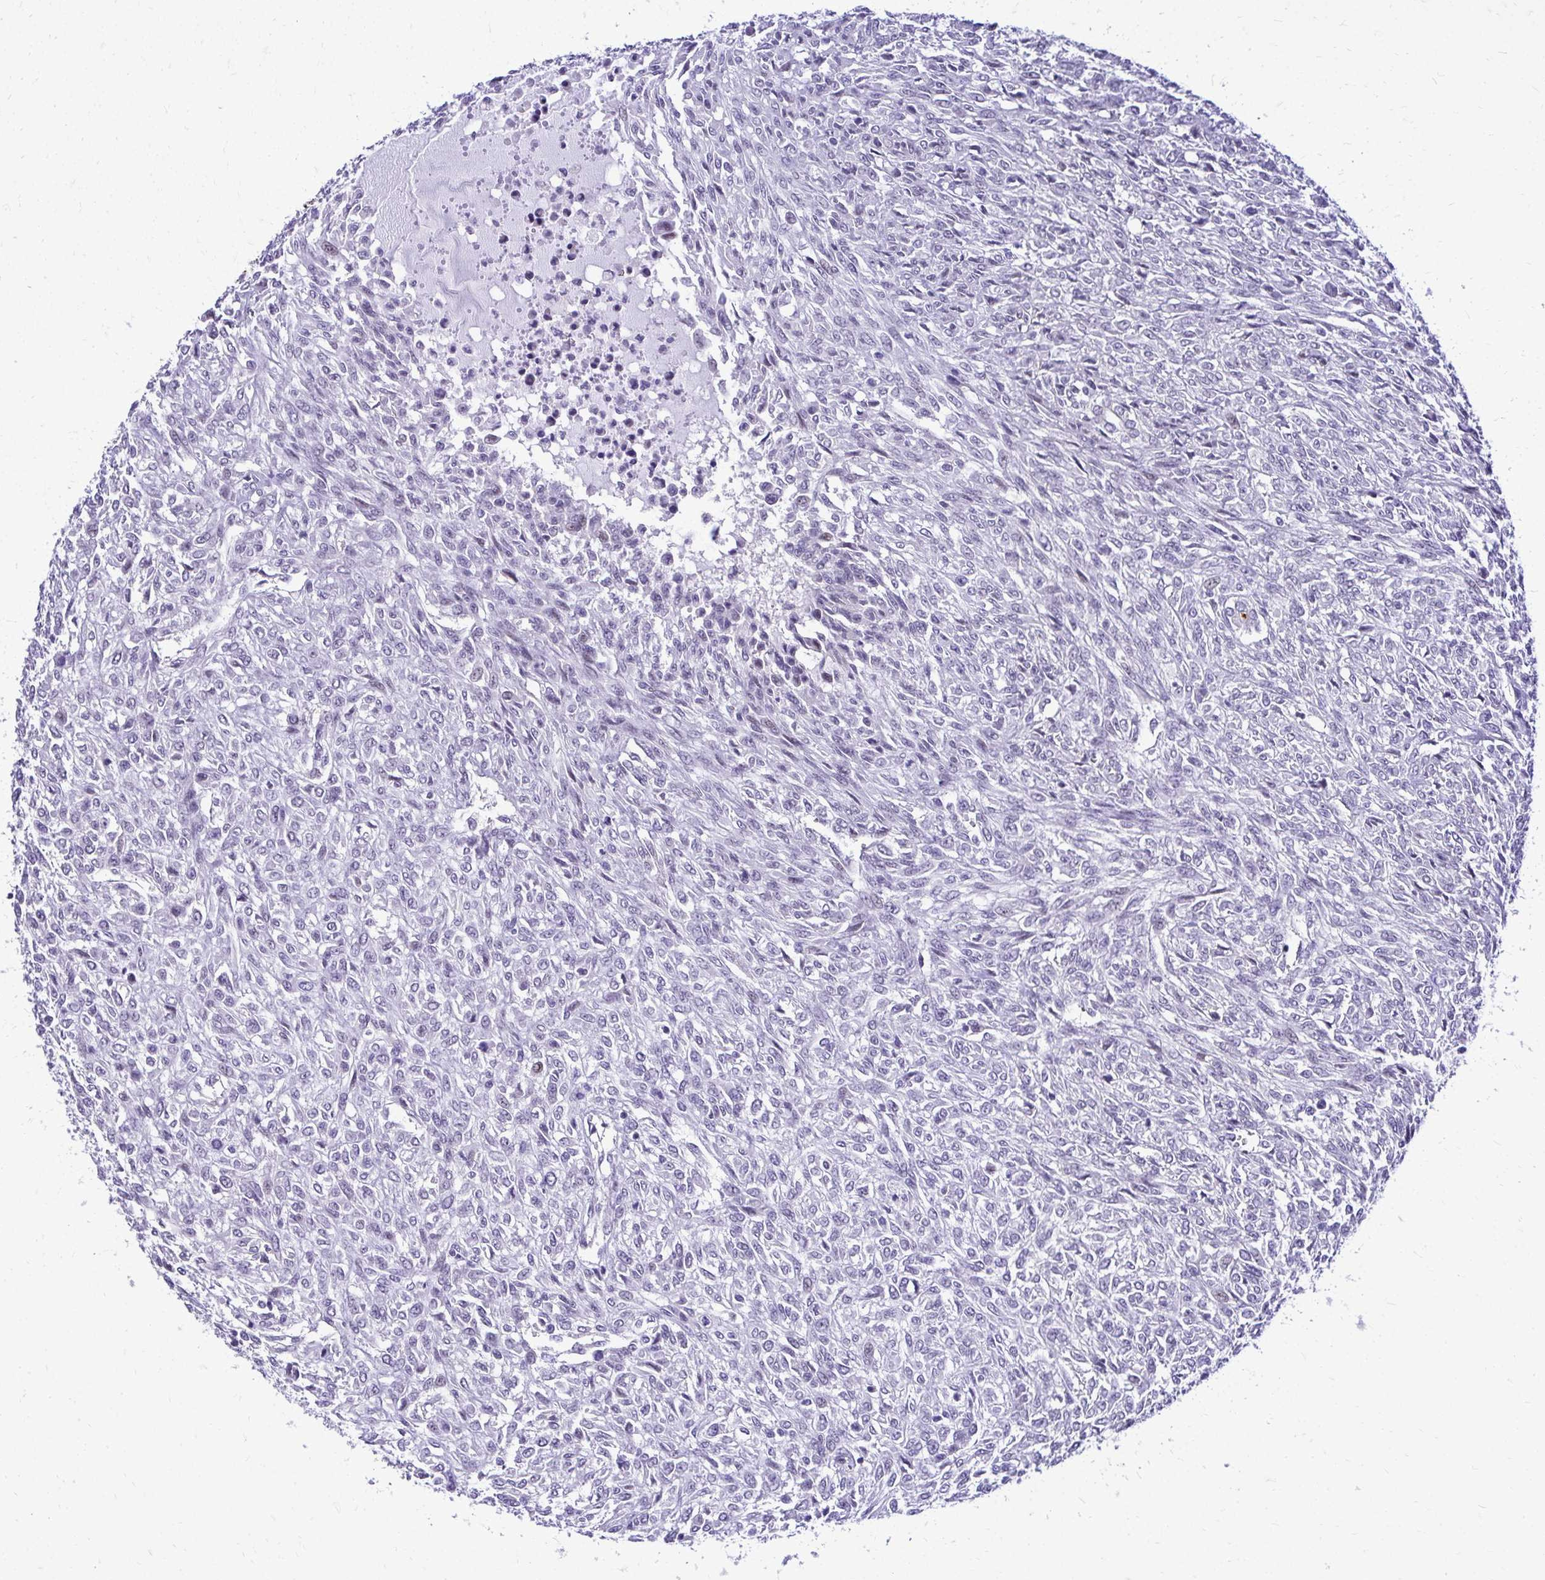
{"staining": {"intensity": "negative", "quantity": "none", "location": "none"}, "tissue": "renal cancer", "cell_type": "Tumor cells", "image_type": "cancer", "snomed": [{"axis": "morphology", "description": "Adenocarcinoma, NOS"}, {"axis": "topography", "description": "Kidney"}], "caption": "Renal adenocarcinoma stained for a protein using immunohistochemistry shows no positivity tumor cells.", "gene": "ZSWIM9", "patient": {"sex": "male", "age": 58}}